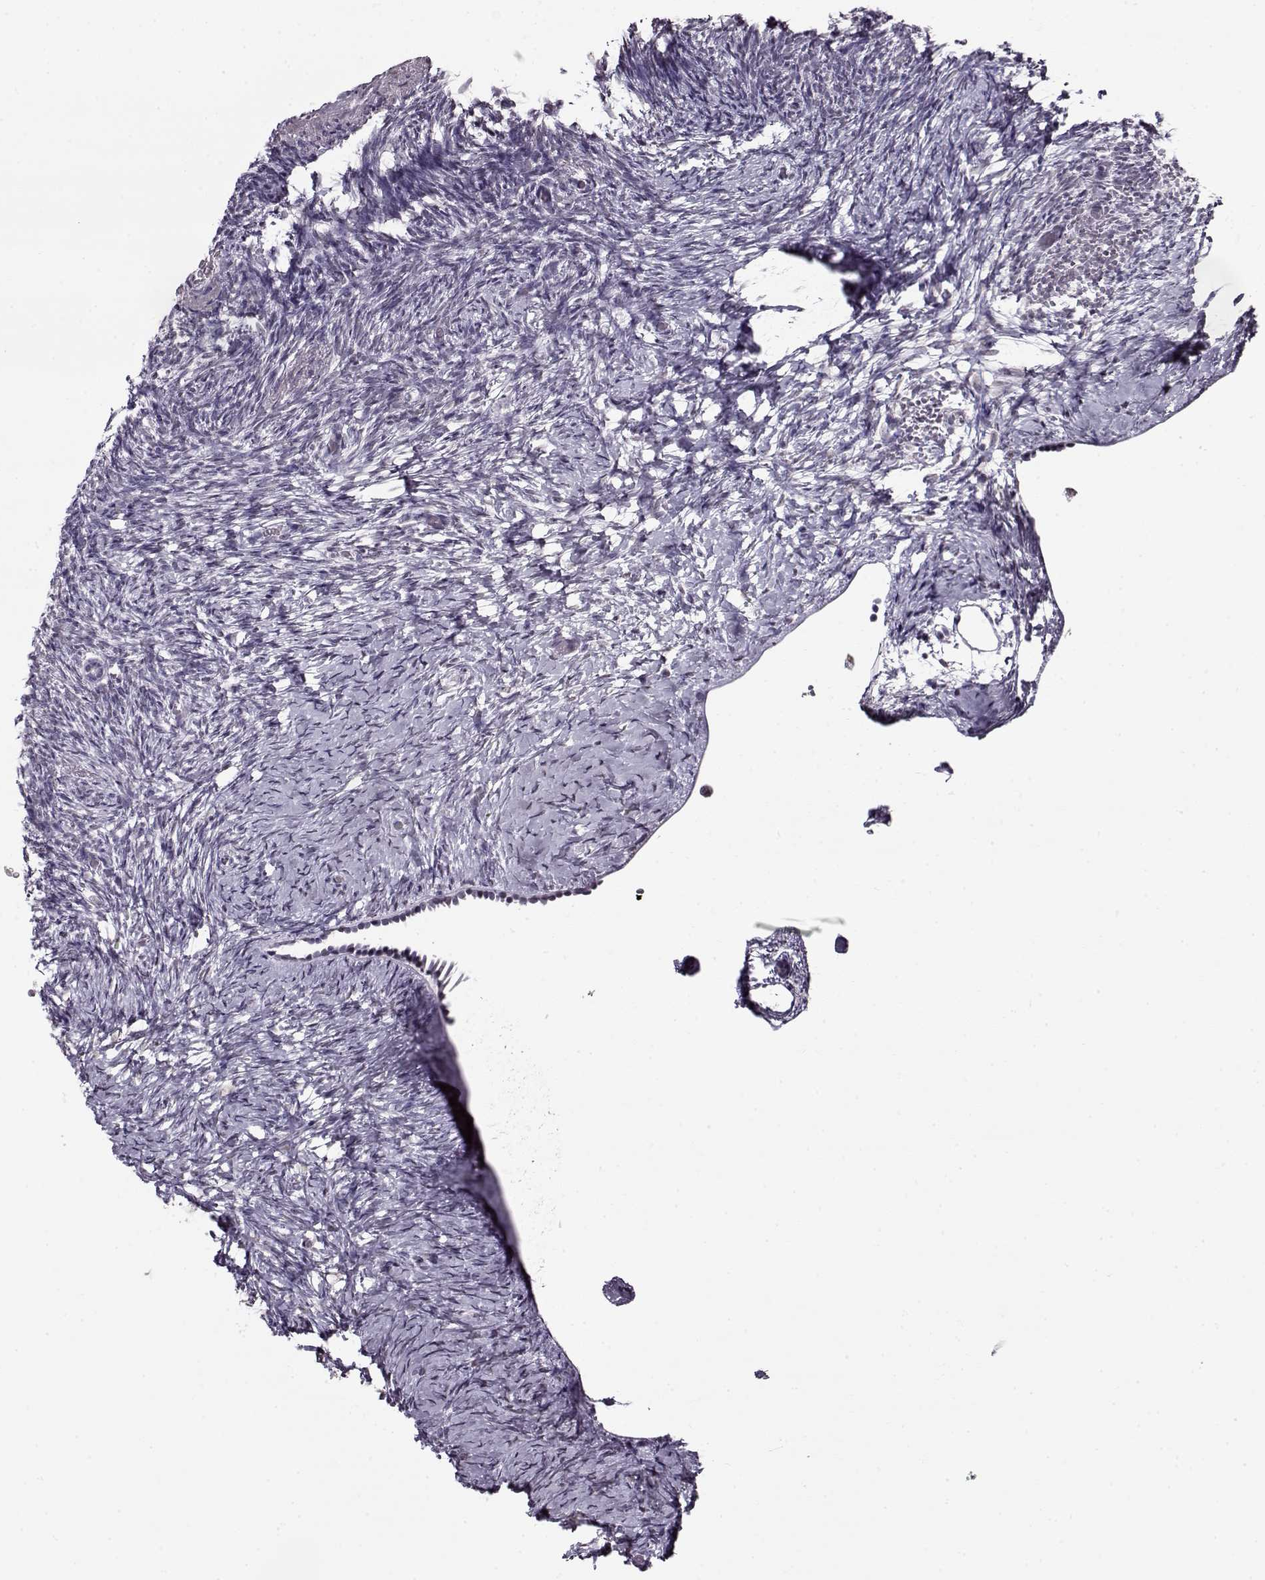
{"staining": {"intensity": "negative", "quantity": "none", "location": "none"}, "tissue": "ovary", "cell_type": "Ovarian stroma cells", "image_type": "normal", "snomed": [{"axis": "morphology", "description": "Normal tissue, NOS"}, {"axis": "topography", "description": "Ovary"}], "caption": "Immunohistochemistry (IHC) image of normal ovary: human ovary stained with DAB shows no significant protein staining in ovarian stroma cells.", "gene": "PRMT8", "patient": {"sex": "female", "age": 39}}